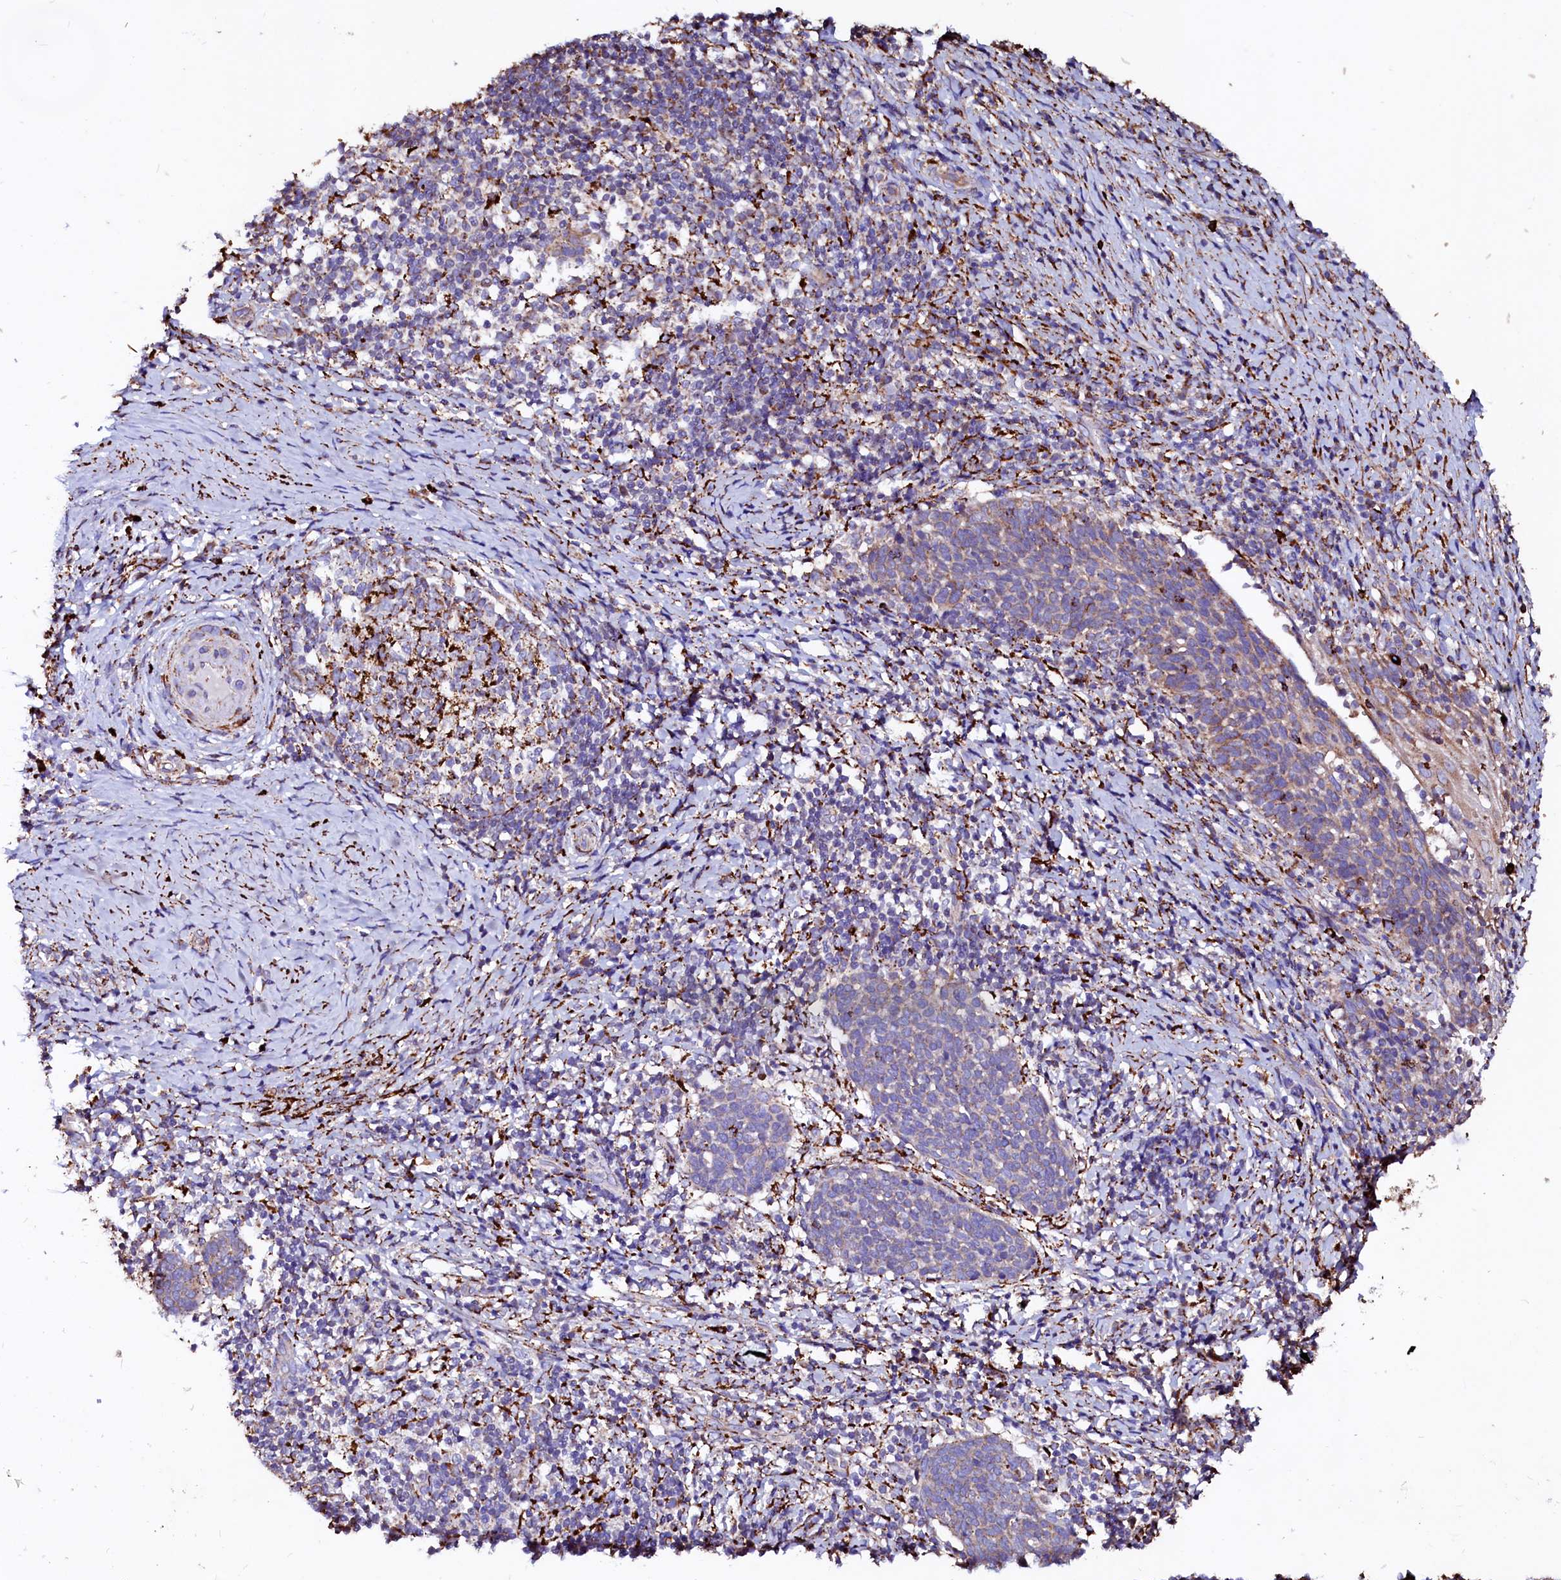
{"staining": {"intensity": "negative", "quantity": "none", "location": "none"}, "tissue": "cervical cancer", "cell_type": "Tumor cells", "image_type": "cancer", "snomed": [{"axis": "morphology", "description": "Normal tissue, NOS"}, {"axis": "morphology", "description": "Squamous cell carcinoma, NOS"}, {"axis": "topography", "description": "Cervix"}], "caption": "Tumor cells are negative for protein expression in human cervical cancer.", "gene": "MAOB", "patient": {"sex": "female", "age": 39}}